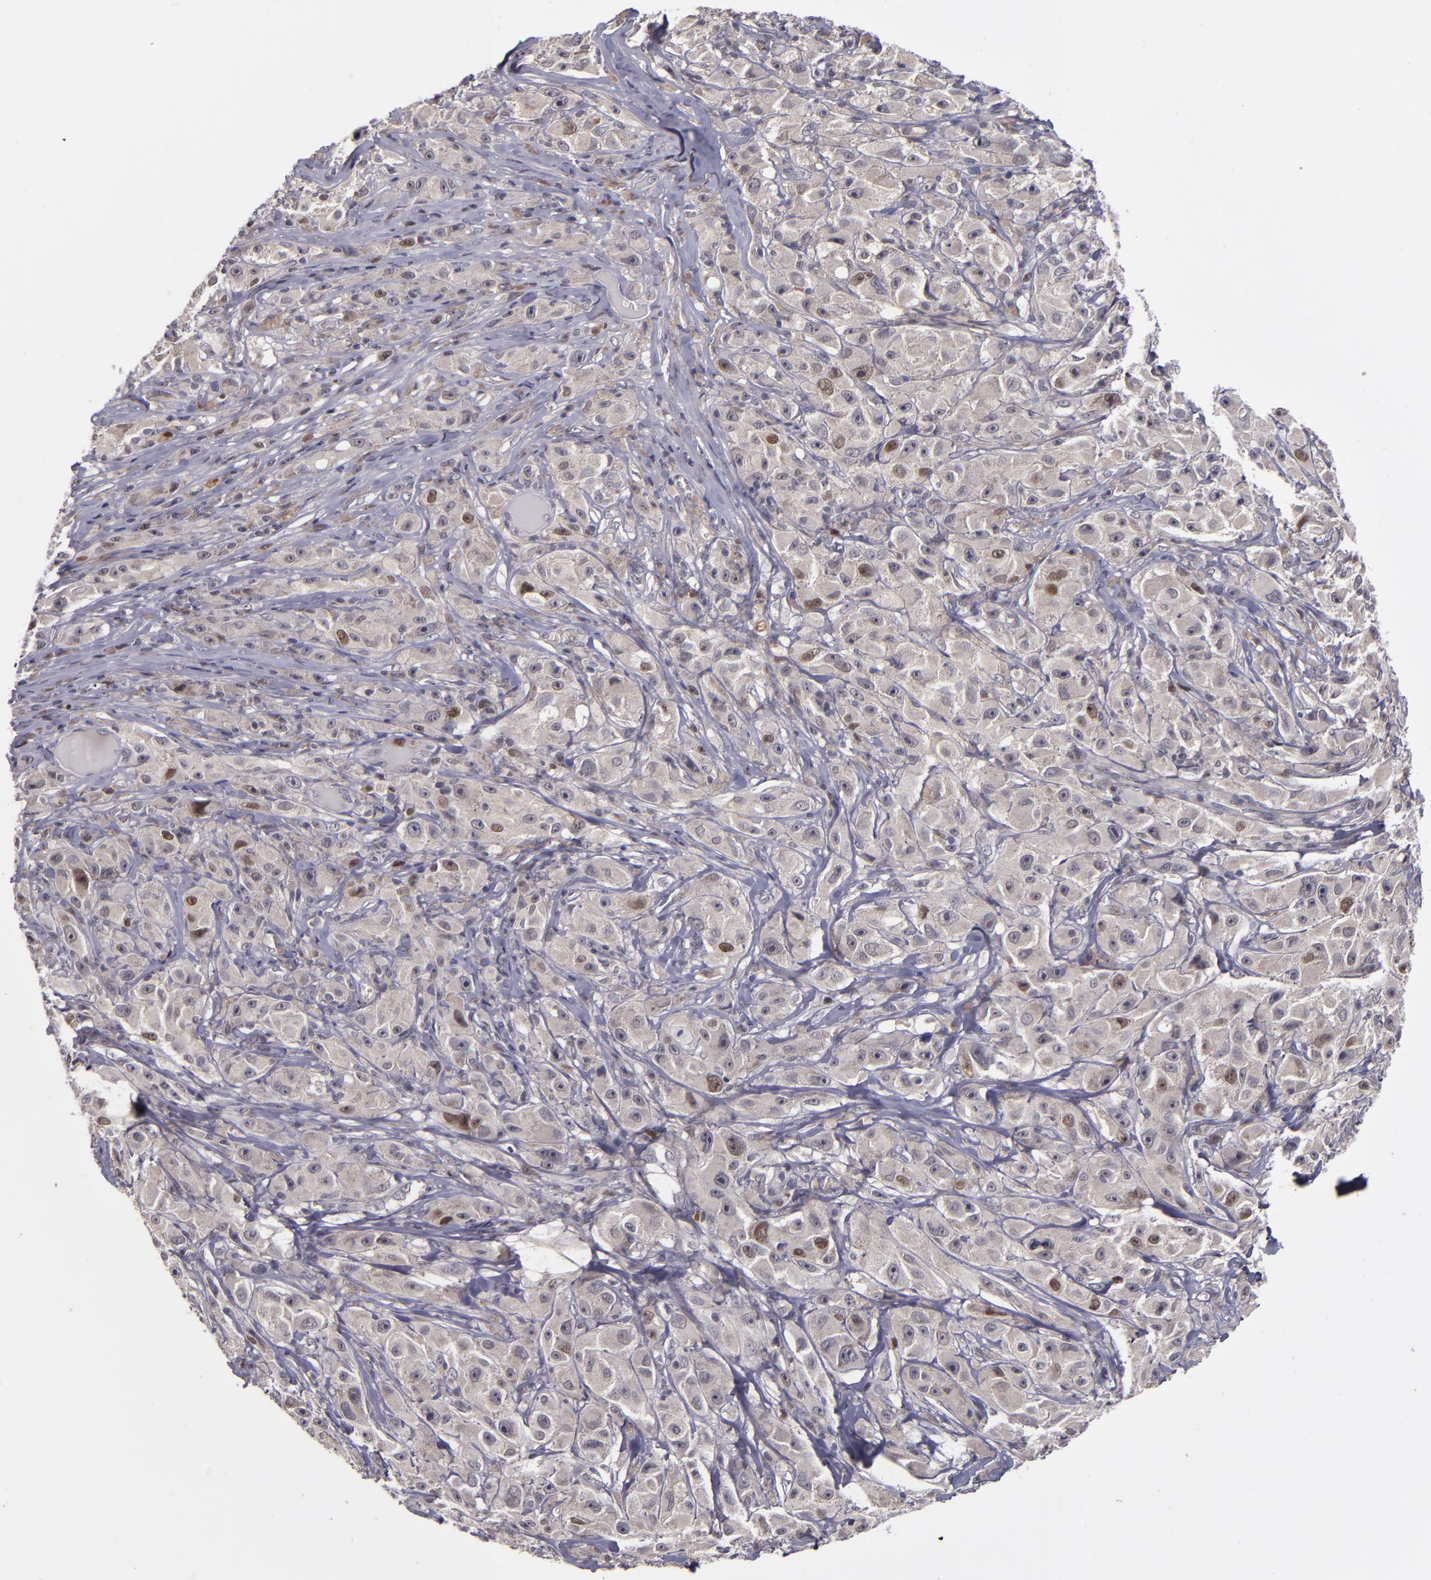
{"staining": {"intensity": "strong", "quantity": "<25%", "location": "nuclear"}, "tissue": "melanoma", "cell_type": "Tumor cells", "image_type": "cancer", "snomed": [{"axis": "morphology", "description": "Malignant melanoma, NOS"}, {"axis": "topography", "description": "Skin"}], "caption": "Protein staining exhibits strong nuclear expression in approximately <25% of tumor cells in malignant melanoma. The staining was performed using DAB (3,3'-diaminobenzidine) to visualize the protein expression in brown, while the nuclei were stained in blue with hematoxylin (Magnification: 20x).", "gene": "CDC7", "patient": {"sex": "male", "age": 56}}